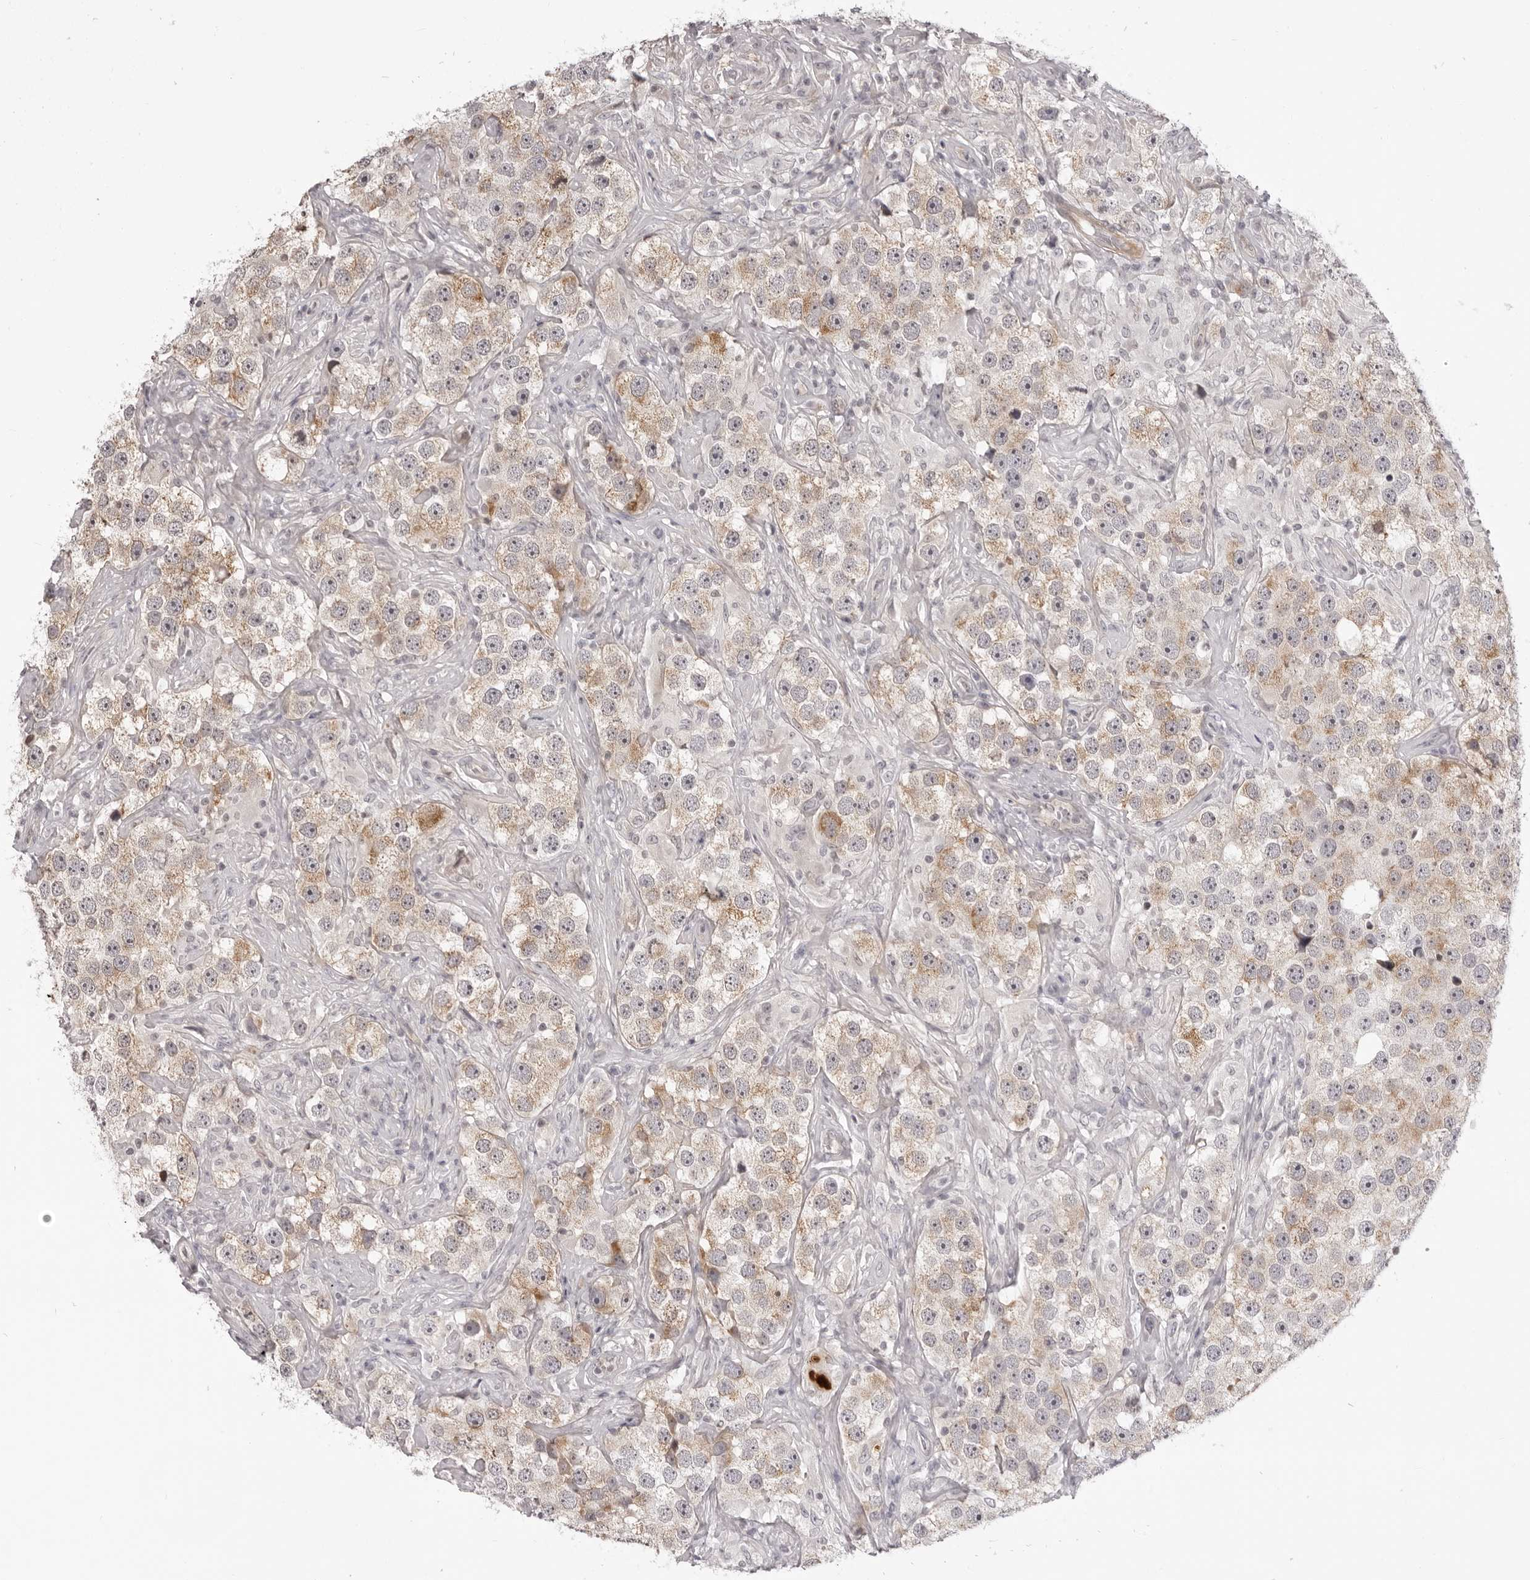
{"staining": {"intensity": "weak", "quantity": "25%-75%", "location": "cytoplasmic/membranous"}, "tissue": "testis cancer", "cell_type": "Tumor cells", "image_type": "cancer", "snomed": [{"axis": "morphology", "description": "Seminoma, NOS"}, {"axis": "topography", "description": "Testis"}], "caption": "Protein analysis of seminoma (testis) tissue demonstrates weak cytoplasmic/membranous staining in about 25%-75% of tumor cells.", "gene": "SUGCT", "patient": {"sex": "male", "age": 49}}